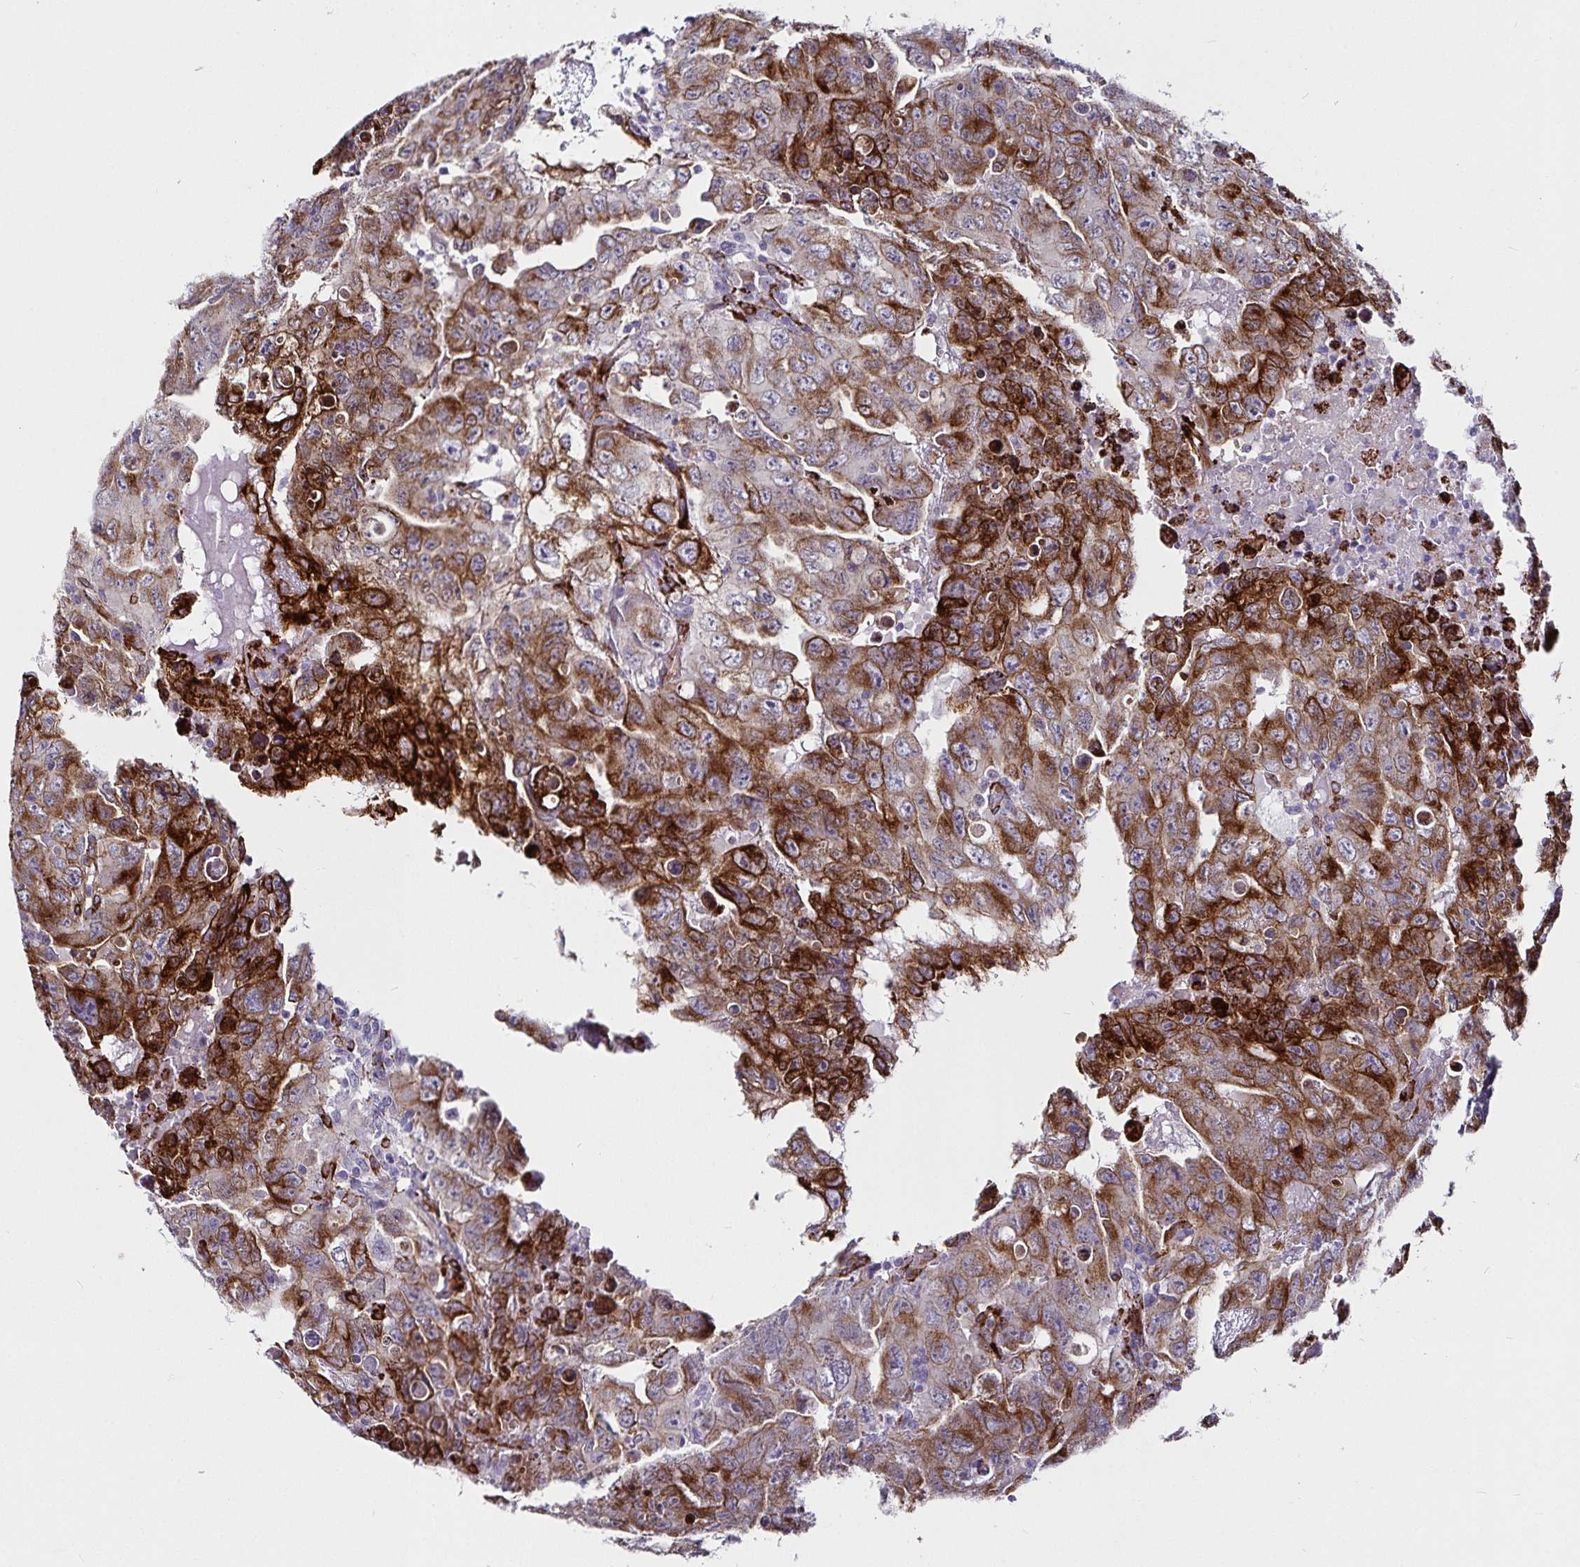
{"staining": {"intensity": "strong", "quantity": "25%-75%", "location": "cytoplasmic/membranous"}, "tissue": "testis cancer", "cell_type": "Tumor cells", "image_type": "cancer", "snomed": [{"axis": "morphology", "description": "Carcinoma, Embryonal, NOS"}, {"axis": "topography", "description": "Testis"}], "caption": "Strong cytoplasmic/membranous protein positivity is identified in approximately 25%-75% of tumor cells in testis cancer (embryonal carcinoma).", "gene": "P4HA2", "patient": {"sex": "male", "age": 24}}